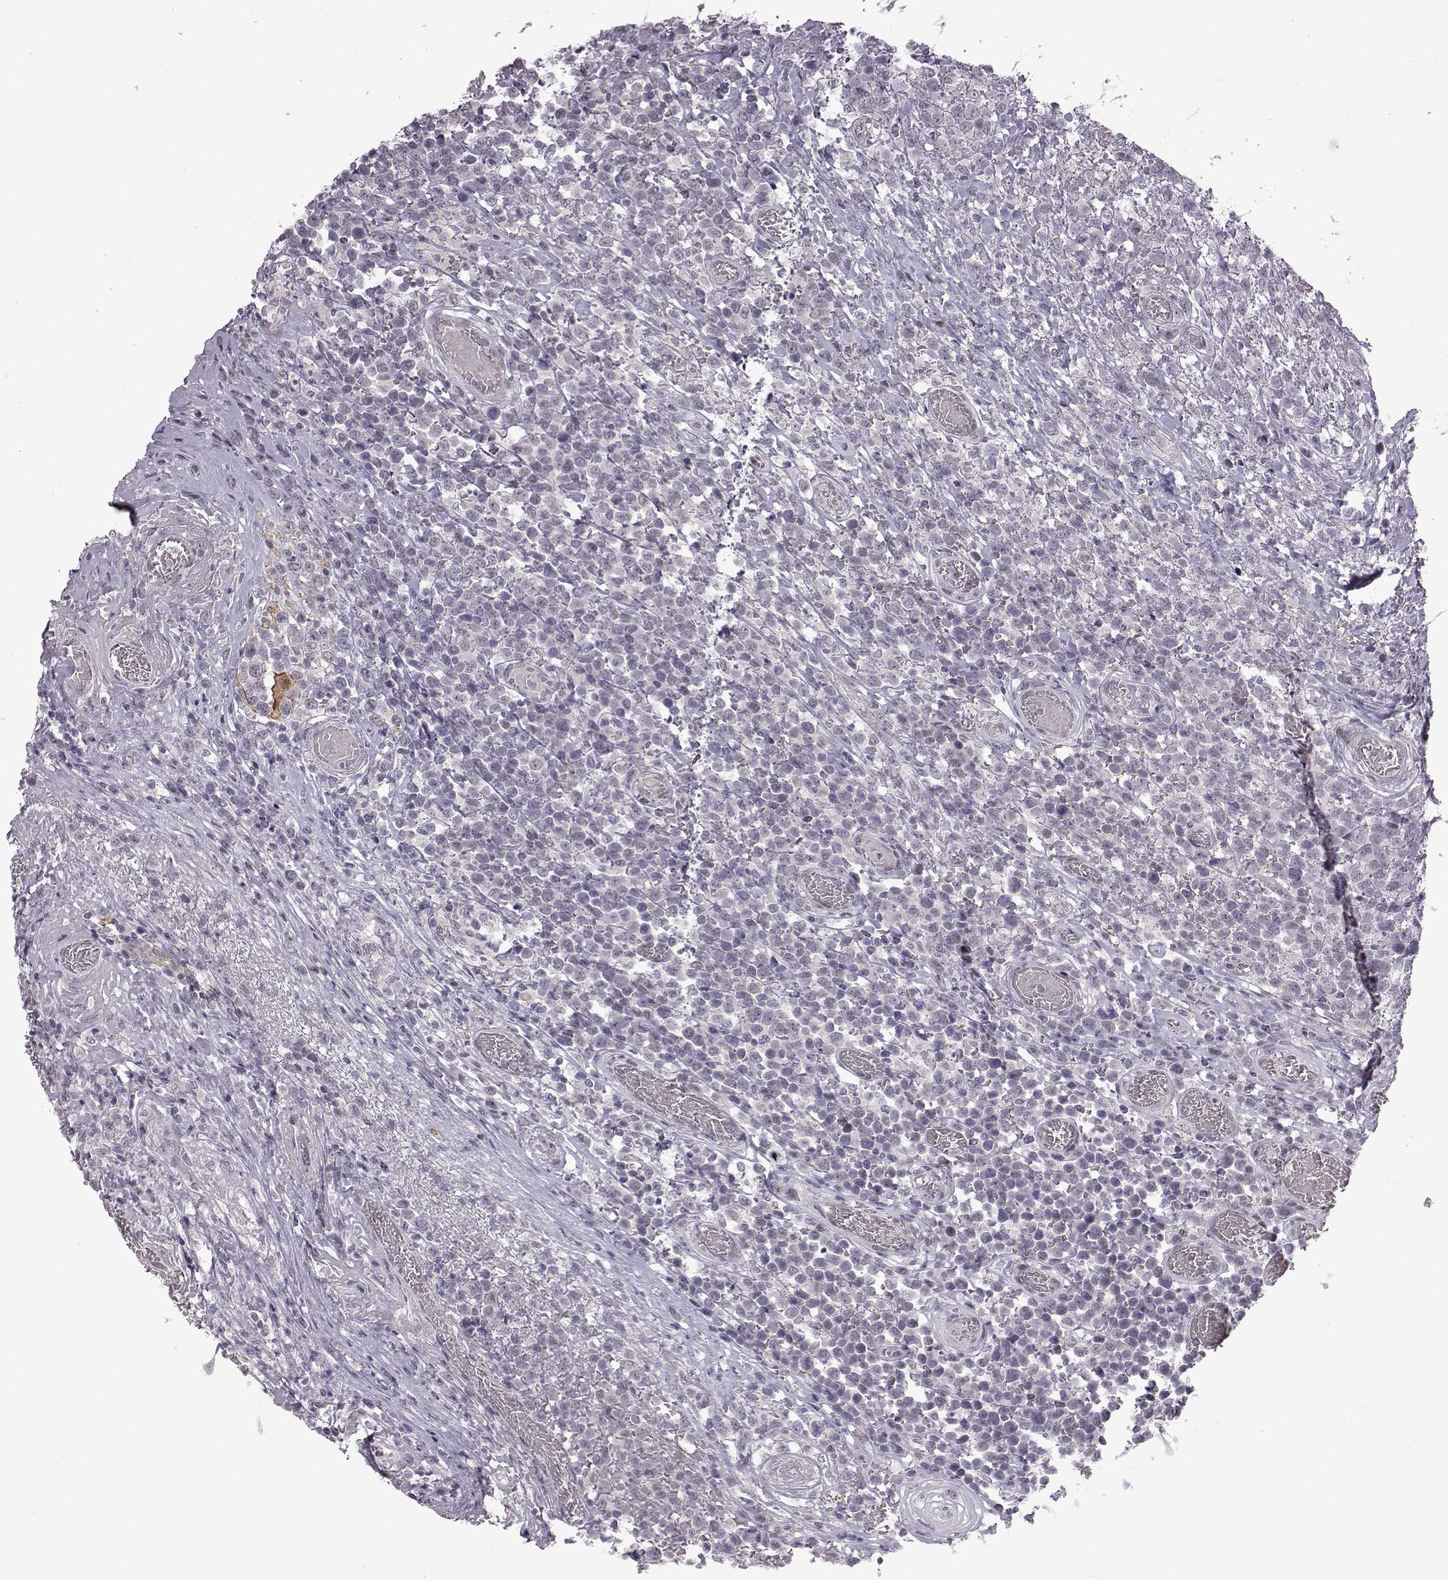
{"staining": {"intensity": "negative", "quantity": "none", "location": "none"}, "tissue": "lymphoma", "cell_type": "Tumor cells", "image_type": "cancer", "snomed": [{"axis": "morphology", "description": "Malignant lymphoma, non-Hodgkin's type, High grade"}, {"axis": "topography", "description": "Soft tissue"}], "caption": "Malignant lymphoma, non-Hodgkin's type (high-grade) stained for a protein using IHC displays no positivity tumor cells.", "gene": "SYNPO2", "patient": {"sex": "female", "age": 56}}